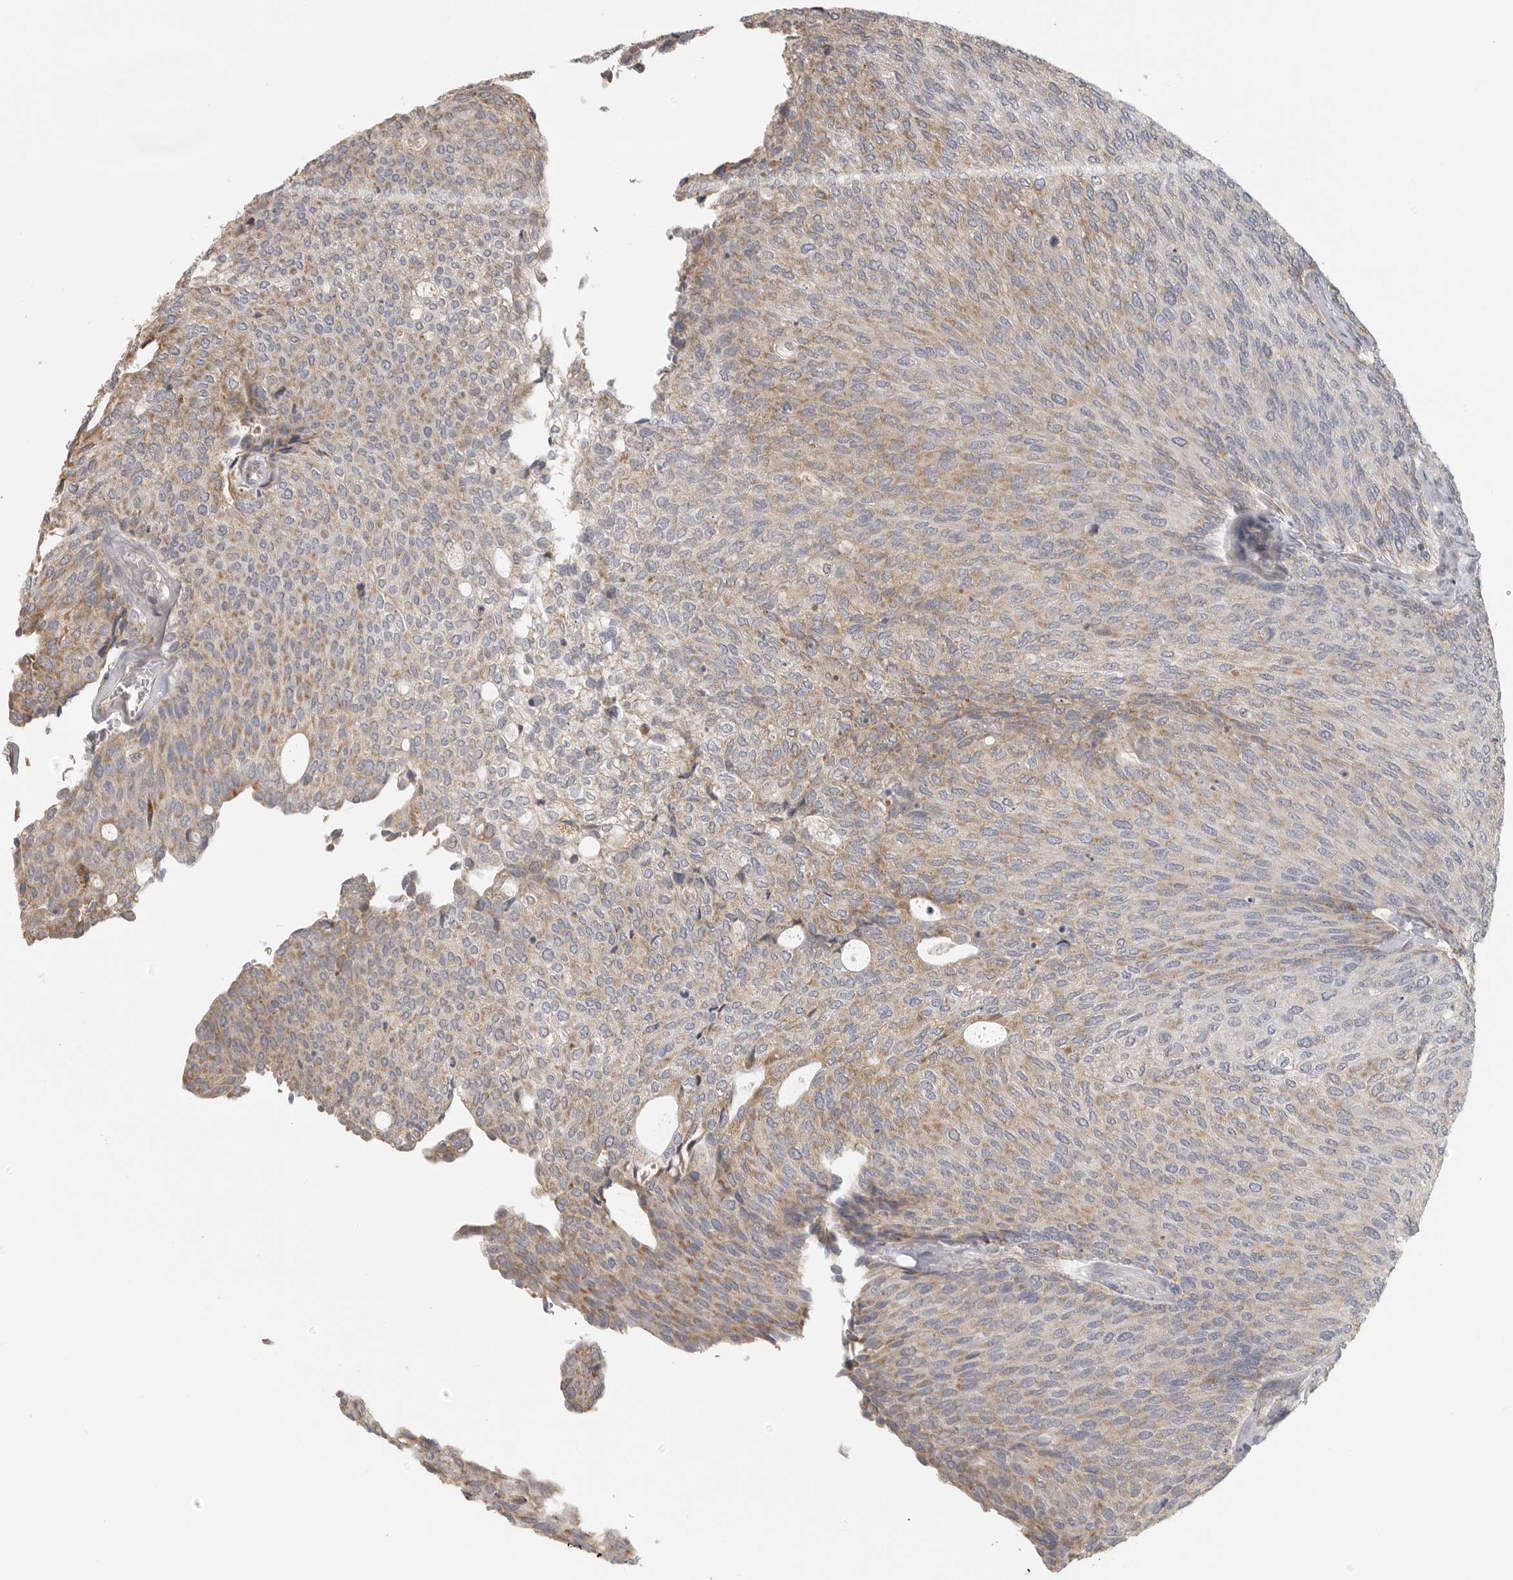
{"staining": {"intensity": "weak", "quantity": ">75%", "location": "cytoplasmic/membranous"}, "tissue": "urothelial cancer", "cell_type": "Tumor cells", "image_type": "cancer", "snomed": [{"axis": "morphology", "description": "Urothelial carcinoma, Low grade"}, {"axis": "topography", "description": "Urinary bladder"}], "caption": "Urothelial cancer was stained to show a protein in brown. There is low levels of weak cytoplasmic/membranous expression in approximately >75% of tumor cells. The staining is performed using DAB brown chromogen to label protein expression. The nuclei are counter-stained blue using hematoxylin.", "gene": "RXFP3", "patient": {"sex": "female", "age": 79}}